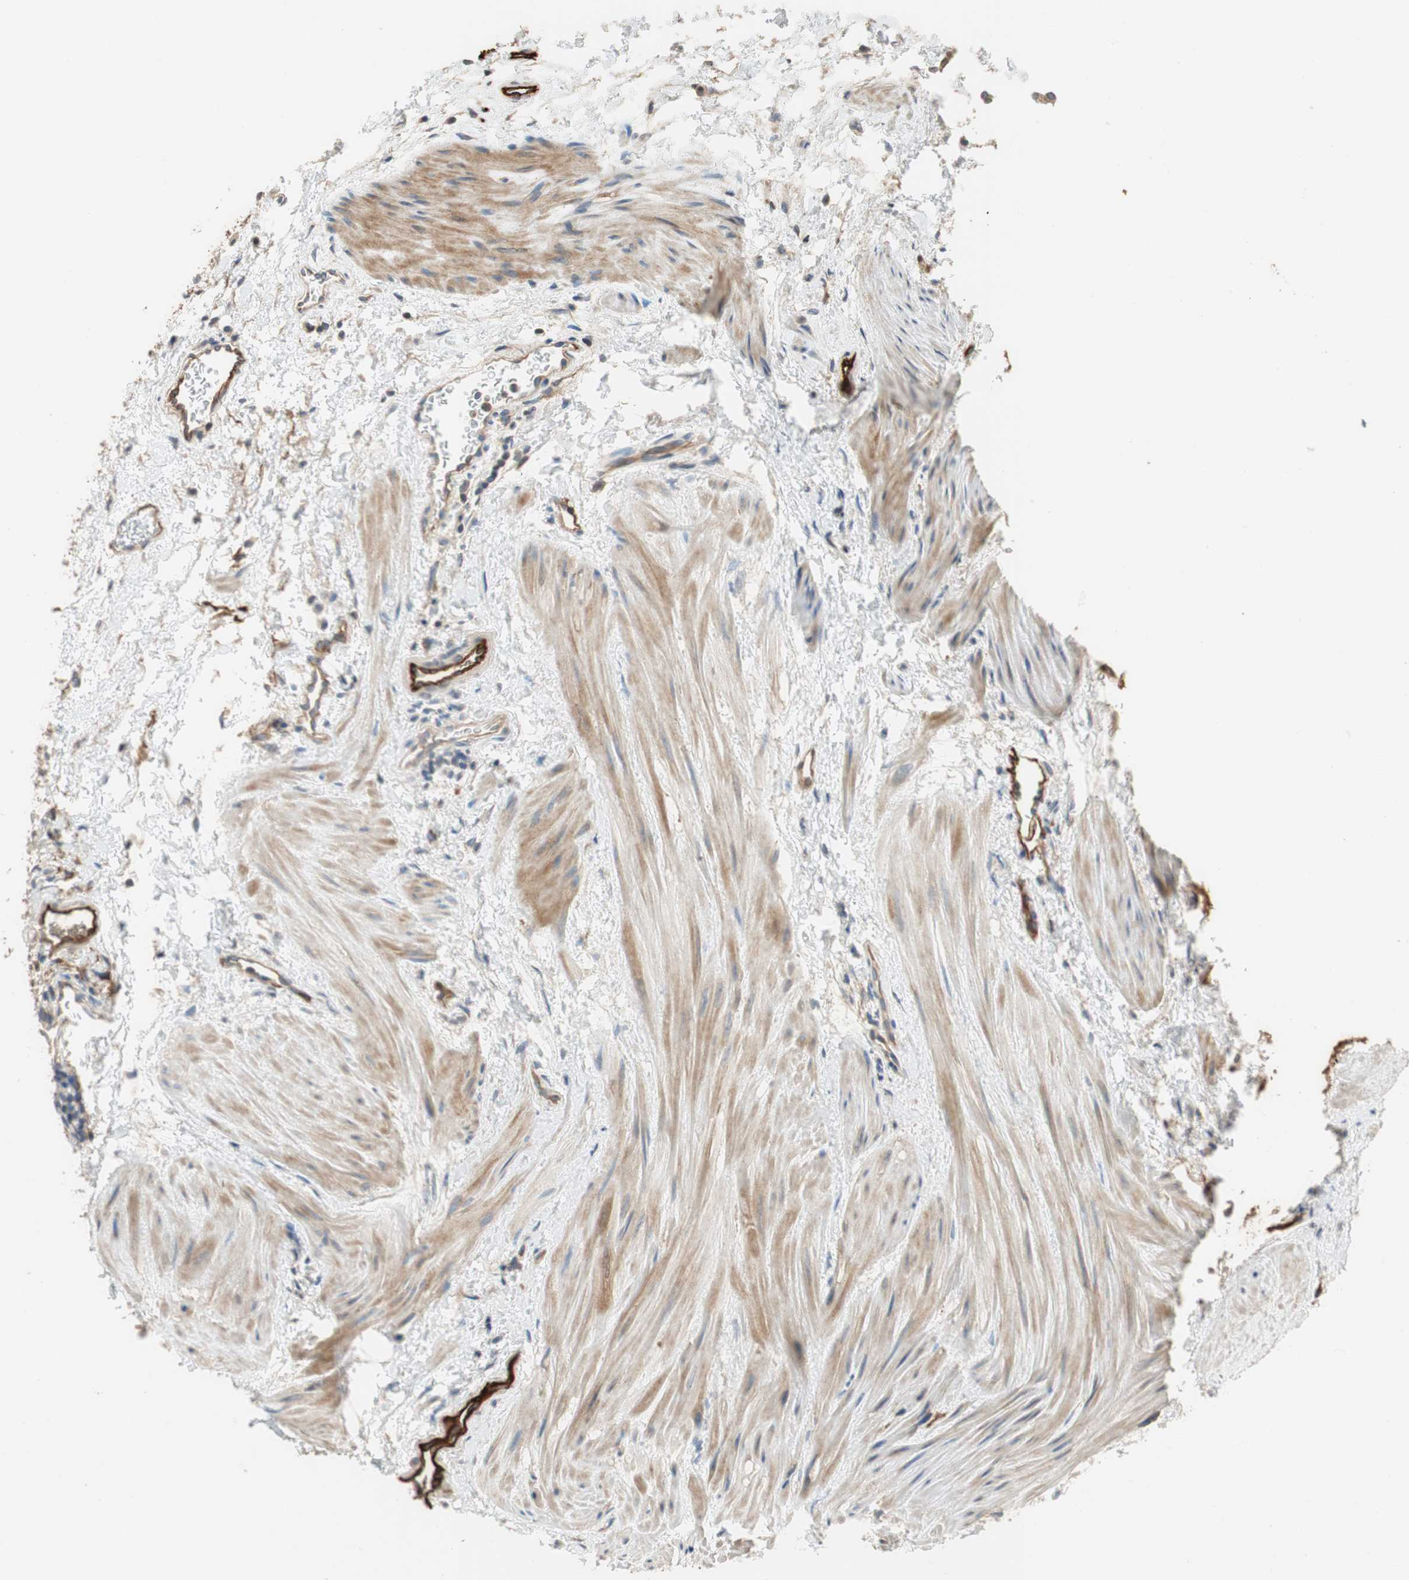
{"staining": {"intensity": "weak", "quantity": ">75%", "location": "cytoplasmic/membranous"}, "tissue": "urothelial cancer", "cell_type": "Tumor cells", "image_type": "cancer", "snomed": [{"axis": "morphology", "description": "Urothelial carcinoma, Low grade"}, {"axis": "topography", "description": "Urinary bladder"}], "caption": "Weak cytoplasmic/membranous expression for a protein is seen in about >75% of tumor cells of urothelial carcinoma (low-grade) using IHC.", "gene": "ALPL", "patient": {"sex": "female", "age": 60}}